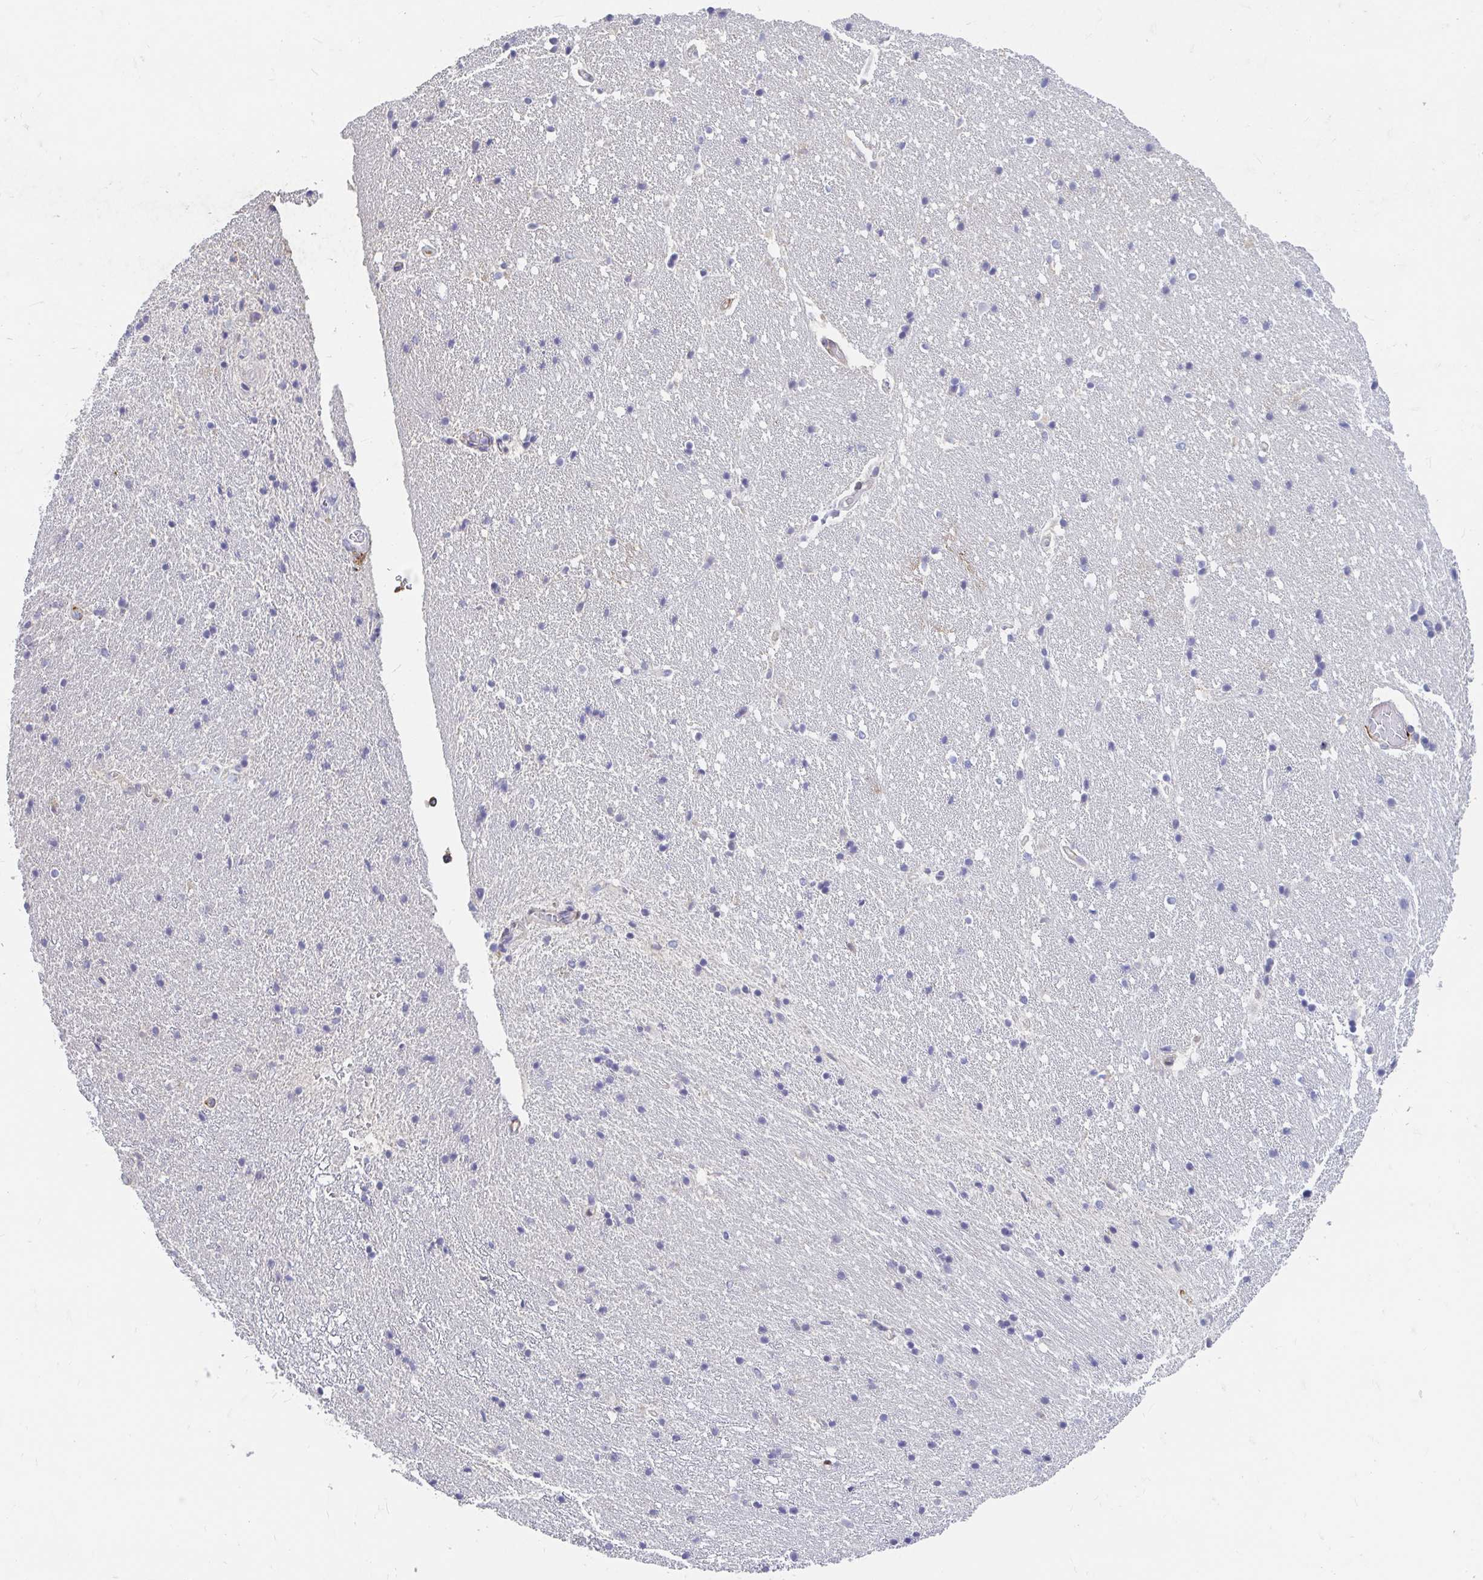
{"staining": {"intensity": "negative", "quantity": "none", "location": "none"}, "tissue": "hippocampus", "cell_type": "Glial cells", "image_type": "normal", "snomed": [{"axis": "morphology", "description": "Normal tissue, NOS"}, {"axis": "topography", "description": "Hippocampus"}], "caption": "Immunohistochemistry (IHC) image of unremarkable human hippocampus stained for a protein (brown), which demonstrates no expression in glial cells. Nuclei are stained in blue.", "gene": "ADH1A", "patient": {"sex": "male", "age": 63}}